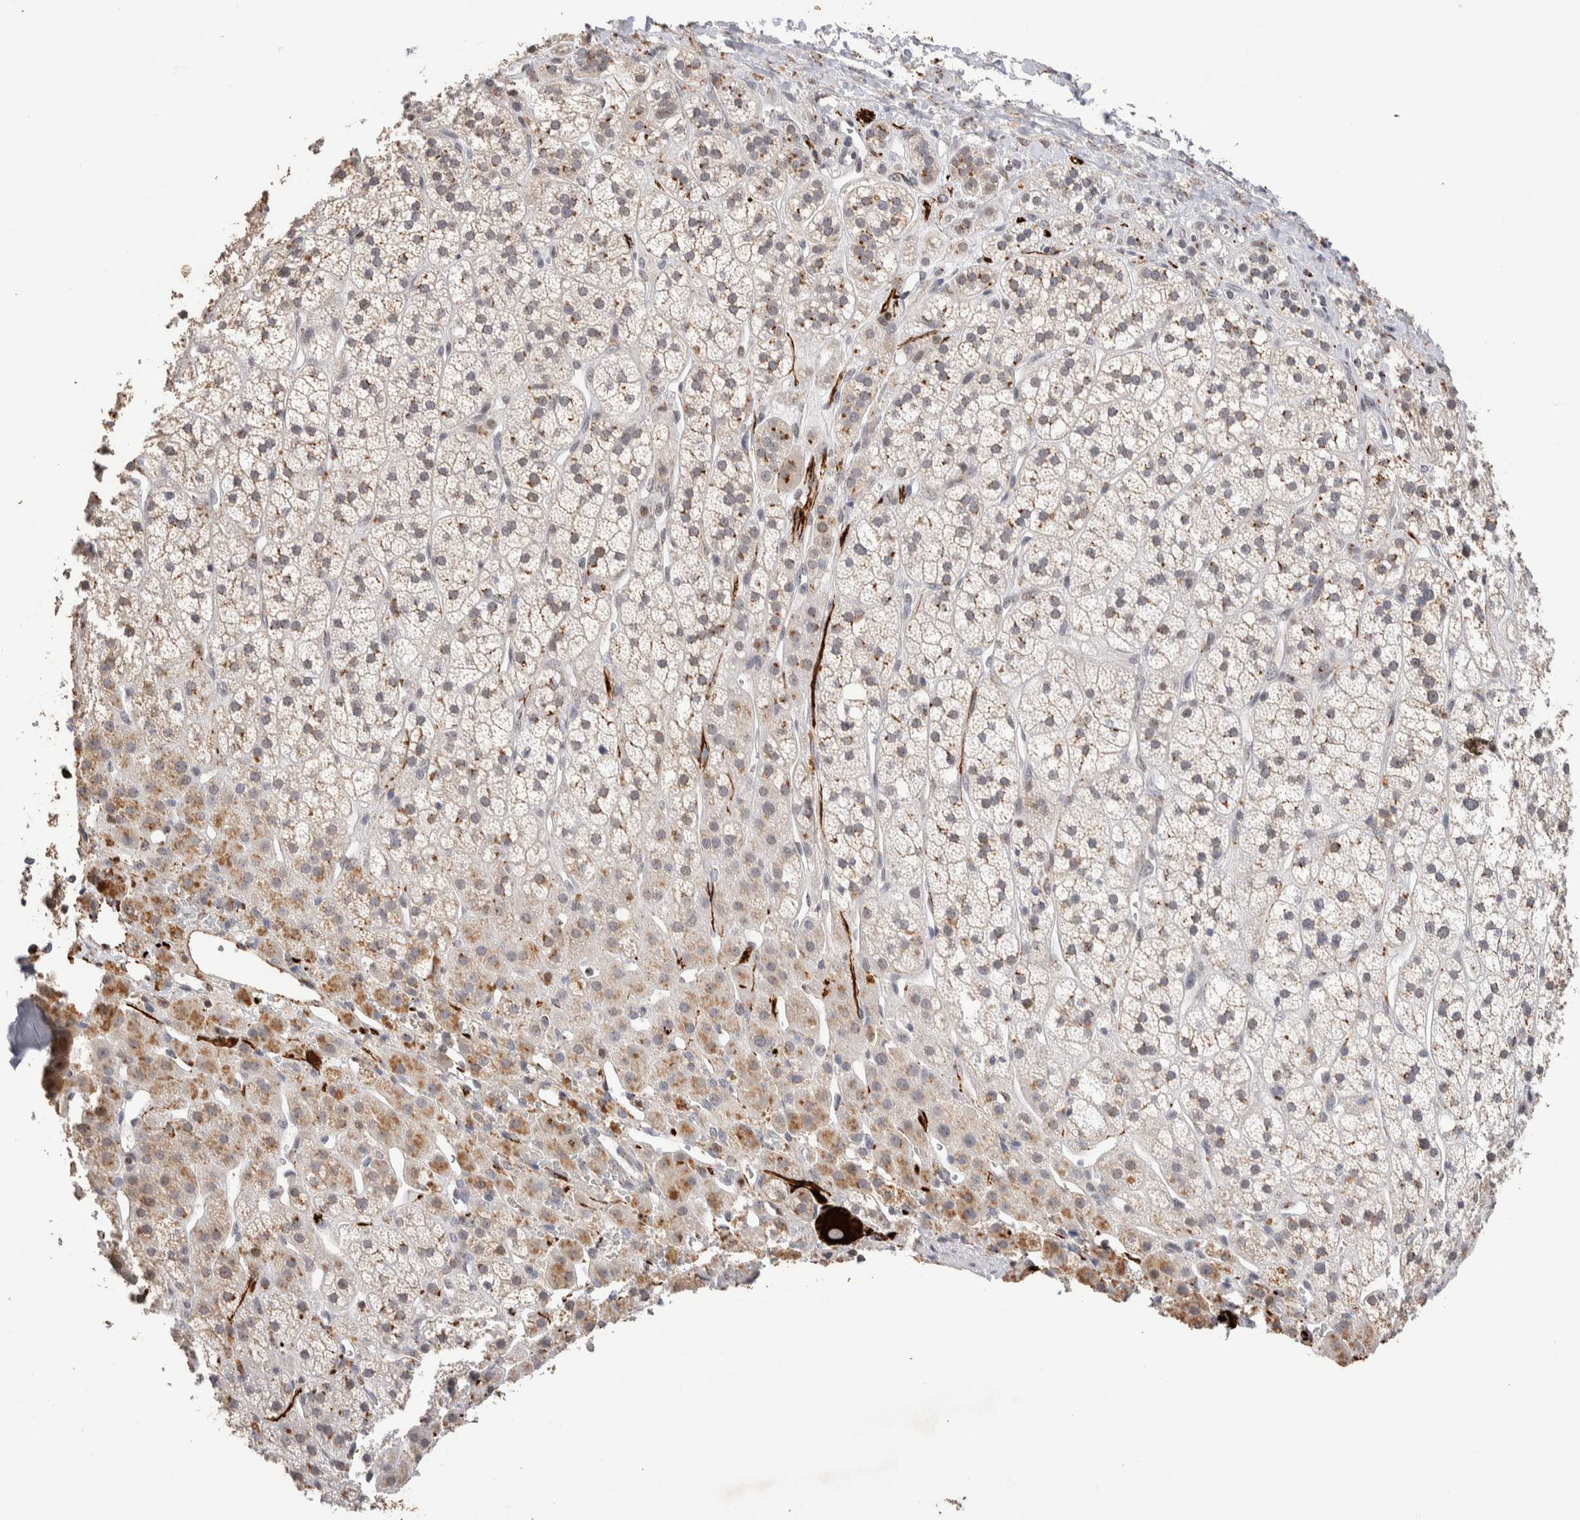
{"staining": {"intensity": "strong", "quantity": "<25%", "location": "cytoplasmic/membranous"}, "tissue": "adrenal gland", "cell_type": "Glandular cells", "image_type": "normal", "snomed": [{"axis": "morphology", "description": "Normal tissue, NOS"}, {"axis": "topography", "description": "Adrenal gland"}], "caption": "The histopathology image demonstrates a brown stain indicating the presence of a protein in the cytoplasmic/membranous of glandular cells in adrenal gland.", "gene": "NSMAF", "patient": {"sex": "male", "age": 56}}